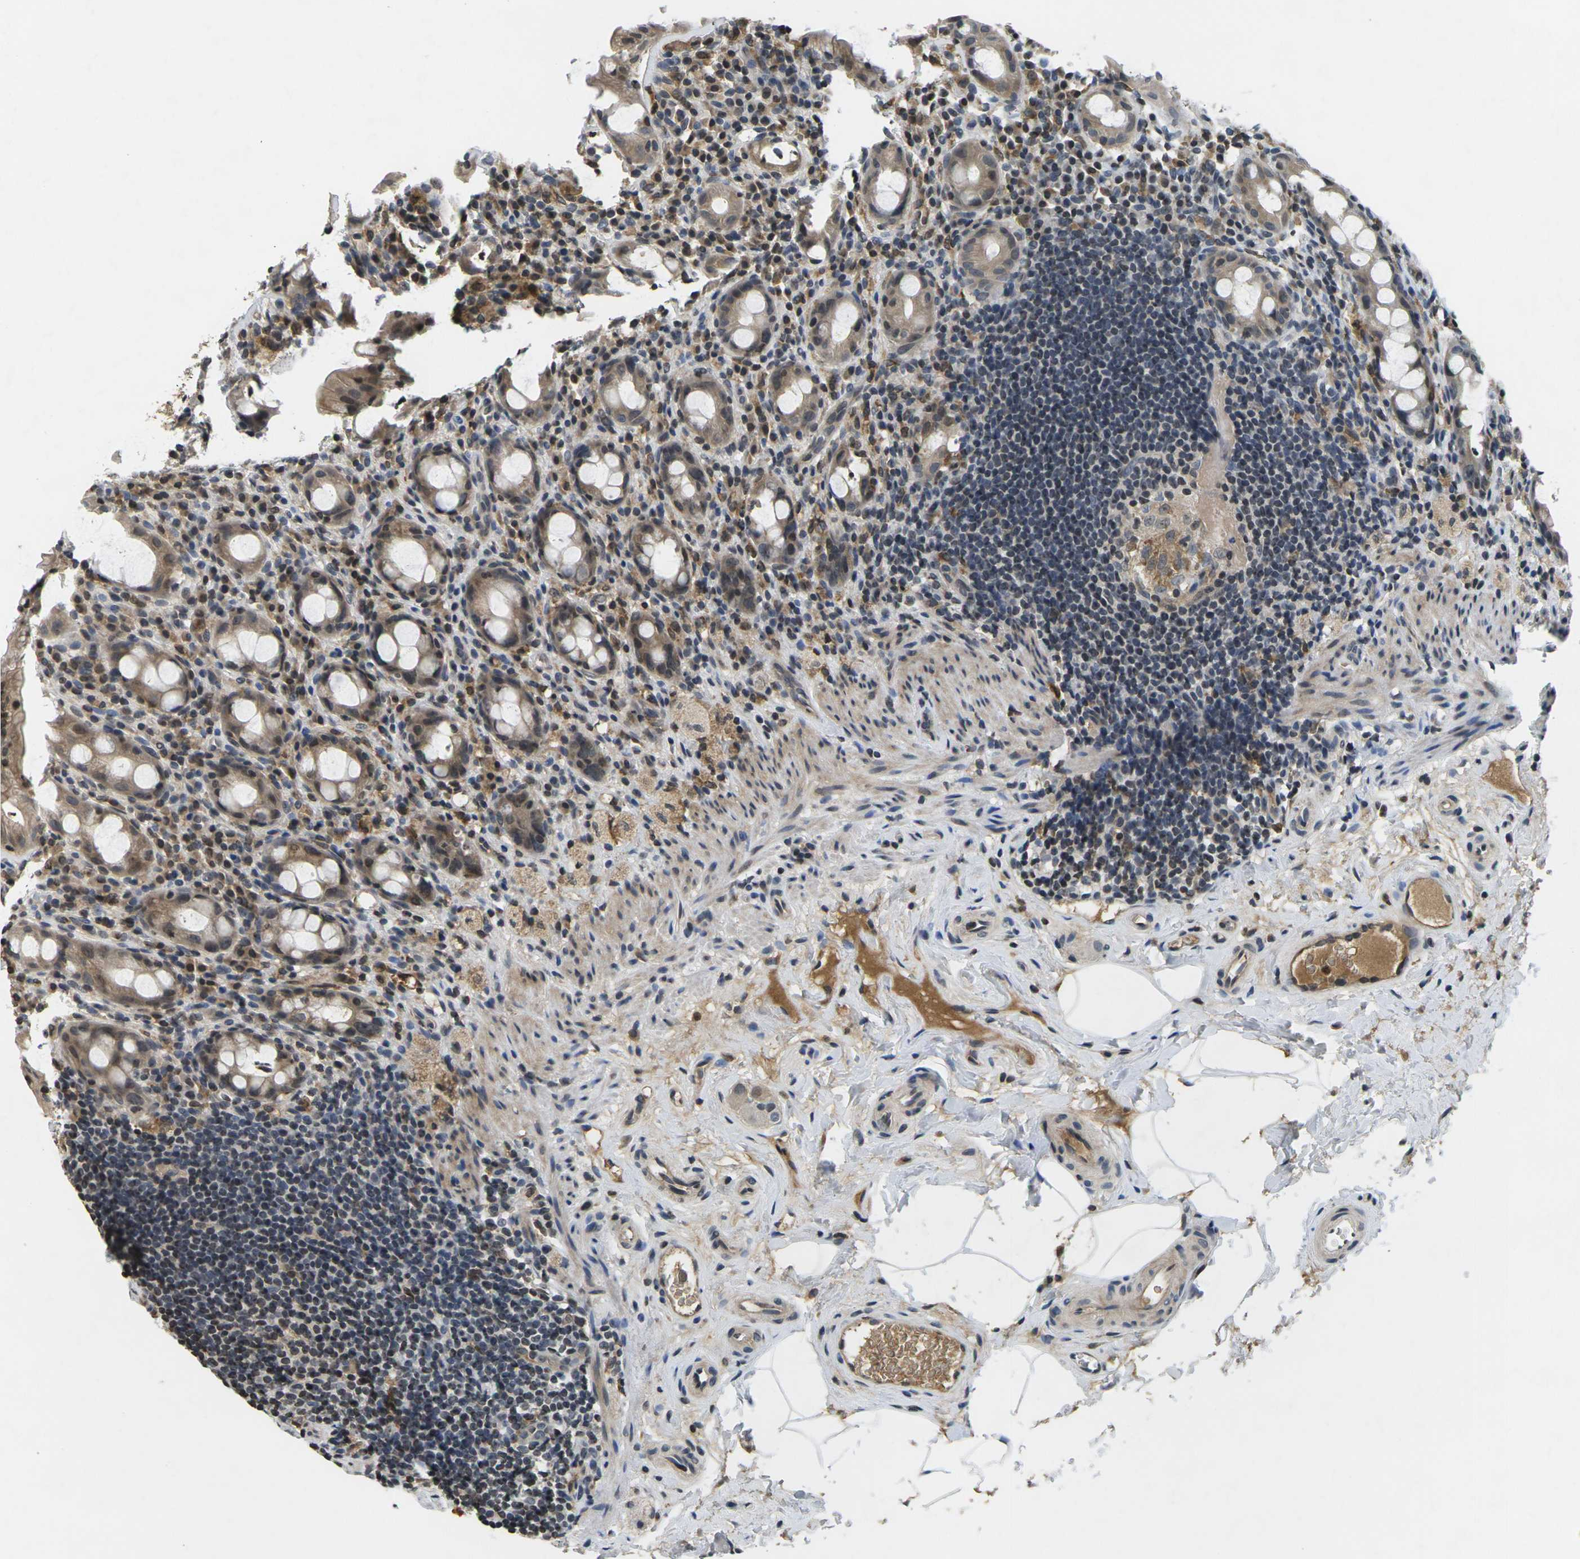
{"staining": {"intensity": "moderate", "quantity": ">75%", "location": "cytoplasmic/membranous"}, "tissue": "rectum", "cell_type": "Glandular cells", "image_type": "normal", "snomed": [{"axis": "morphology", "description": "Normal tissue, NOS"}, {"axis": "topography", "description": "Rectum"}], "caption": "Rectum stained with immunohistochemistry displays moderate cytoplasmic/membranous staining in approximately >75% of glandular cells.", "gene": "C1QC", "patient": {"sex": "male", "age": 44}}